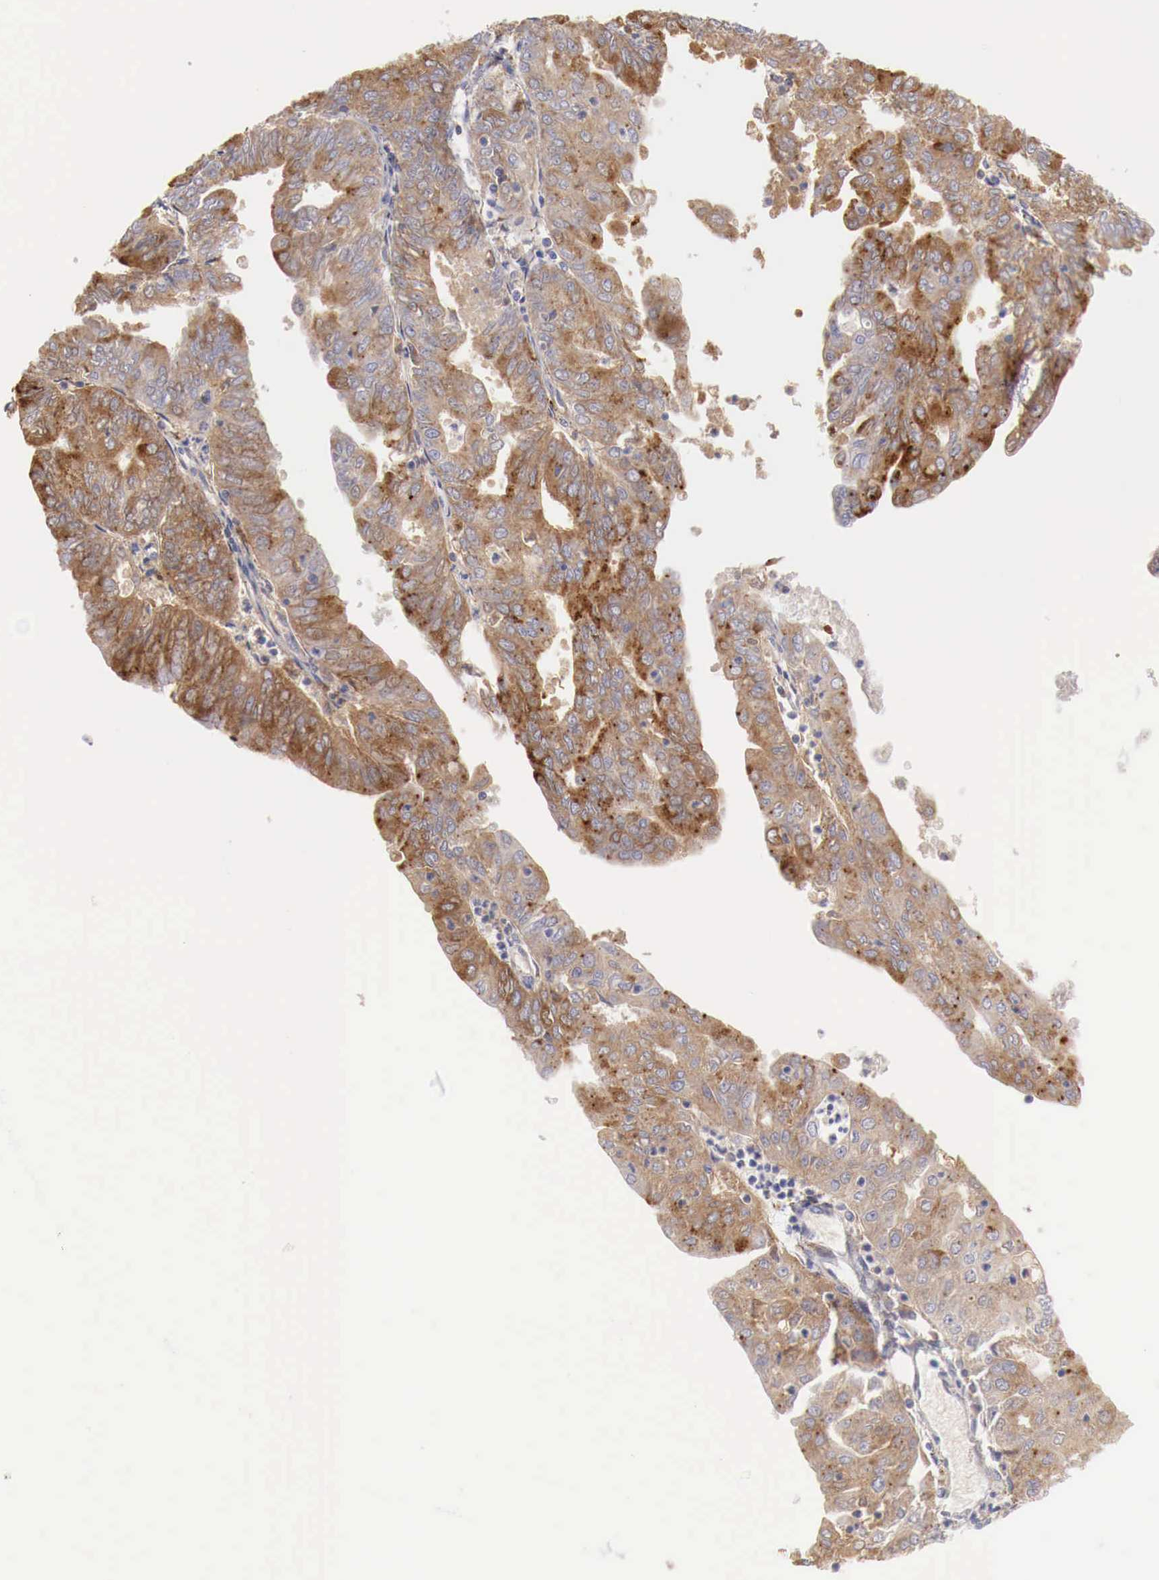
{"staining": {"intensity": "moderate", "quantity": "25%-75%", "location": "cytoplasmic/membranous"}, "tissue": "endometrial cancer", "cell_type": "Tumor cells", "image_type": "cancer", "snomed": [{"axis": "morphology", "description": "Adenocarcinoma, NOS"}, {"axis": "topography", "description": "Endometrium"}], "caption": "This is a histology image of immunohistochemistry (IHC) staining of endometrial adenocarcinoma, which shows moderate expression in the cytoplasmic/membranous of tumor cells.", "gene": "GLA", "patient": {"sex": "female", "age": 79}}